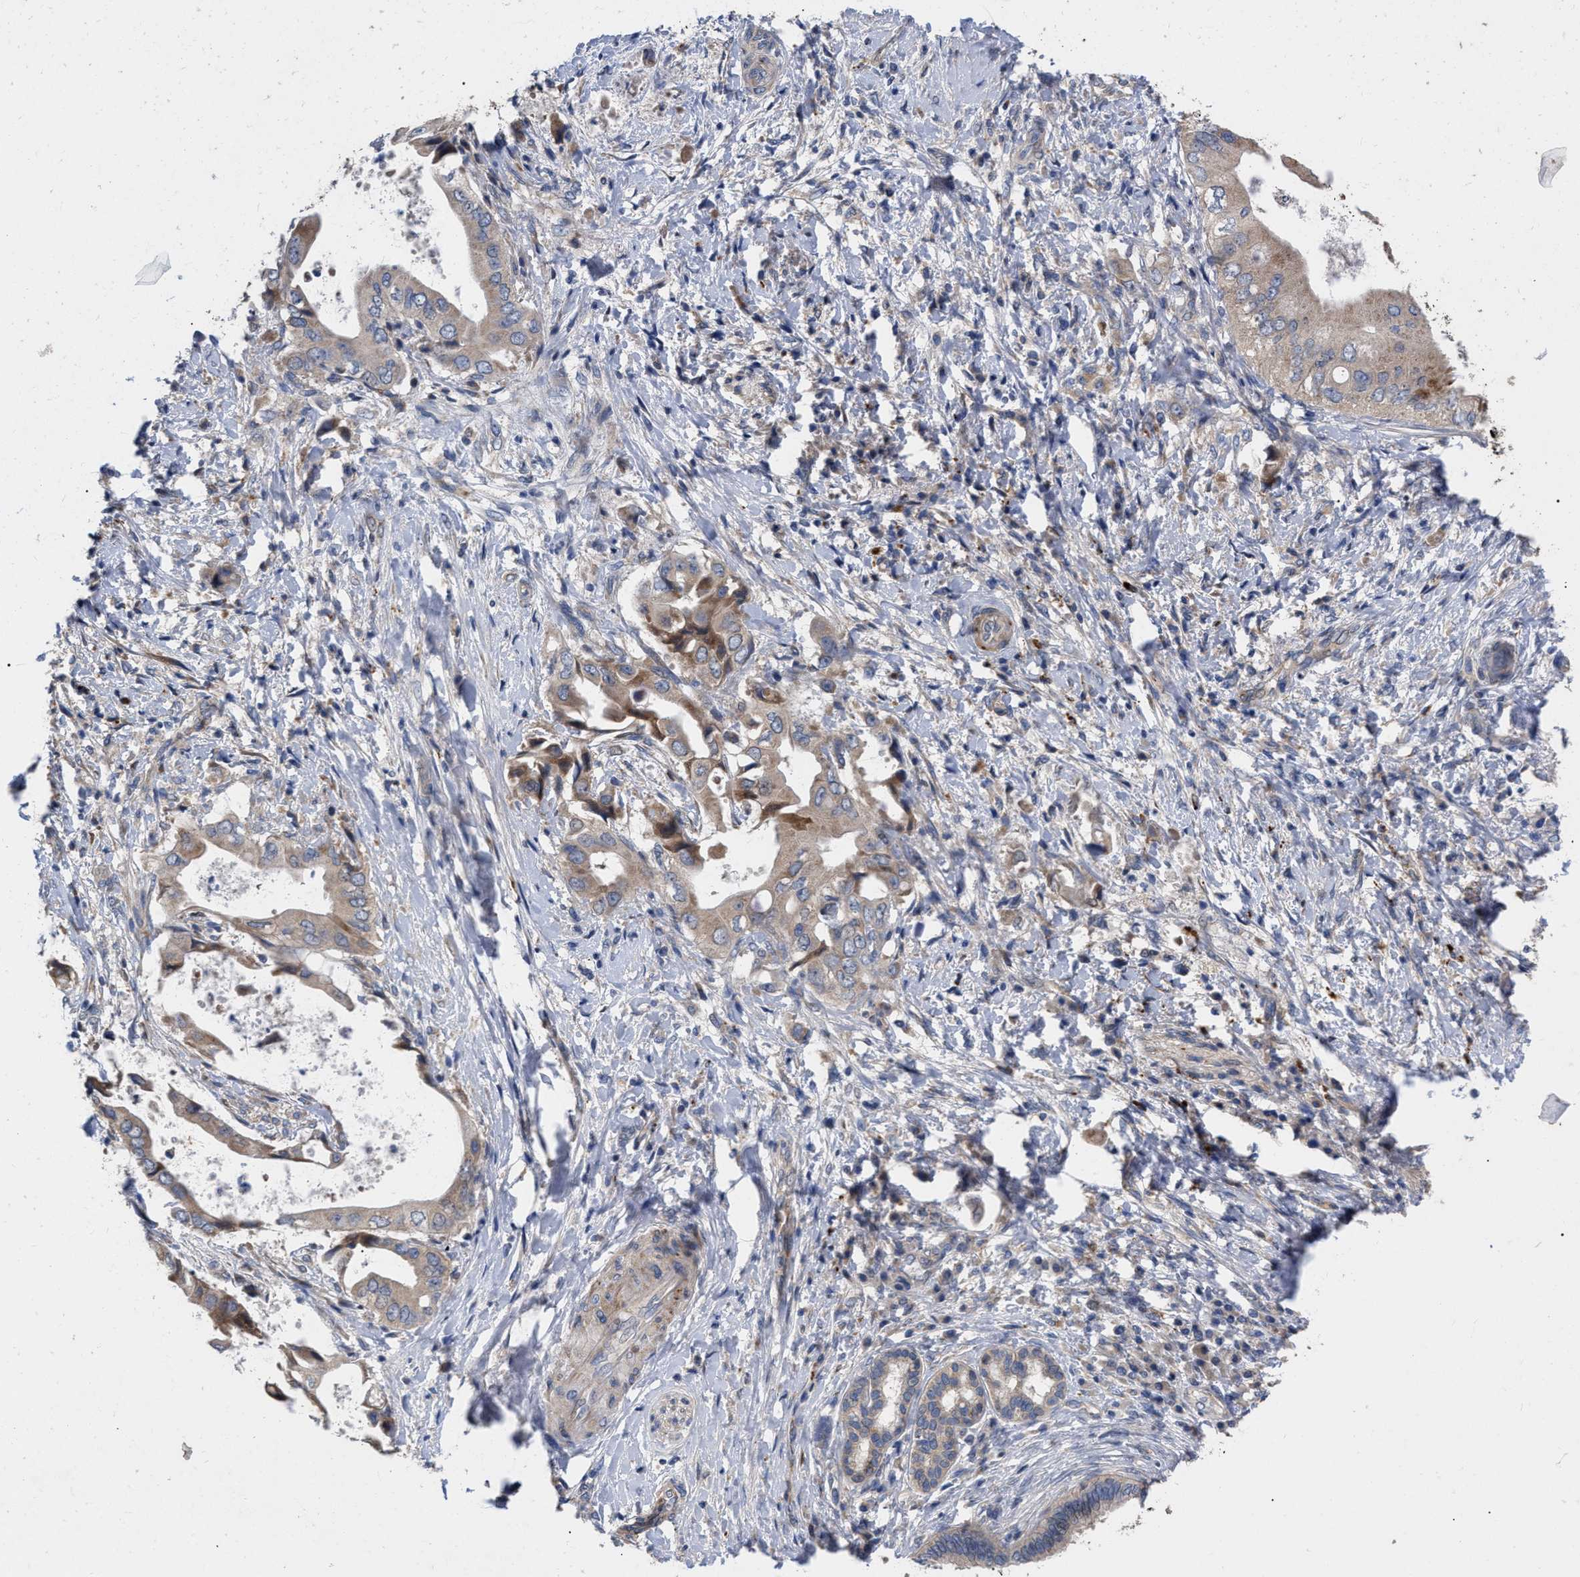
{"staining": {"intensity": "moderate", "quantity": ">75%", "location": "cytoplasmic/membranous"}, "tissue": "liver cancer", "cell_type": "Tumor cells", "image_type": "cancer", "snomed": [{"axis": "morphology", "description": "Cholangiocarcinoma"}, {"axis": "topography", "description": "Liver"}], "caption": "Immunohistochemistry (DAB (3,3'-diaminobenzidine)) staining of cholangiocarcinoma (liver) demonstrates moderate cytoplasmic/membranous protein staining in approximately >75% of tumor cells. (DAB = brown stain, brightfield microscopy at high magnification).", "gene": "MLST8", "patient": {"sex": "male", "age": 58}}